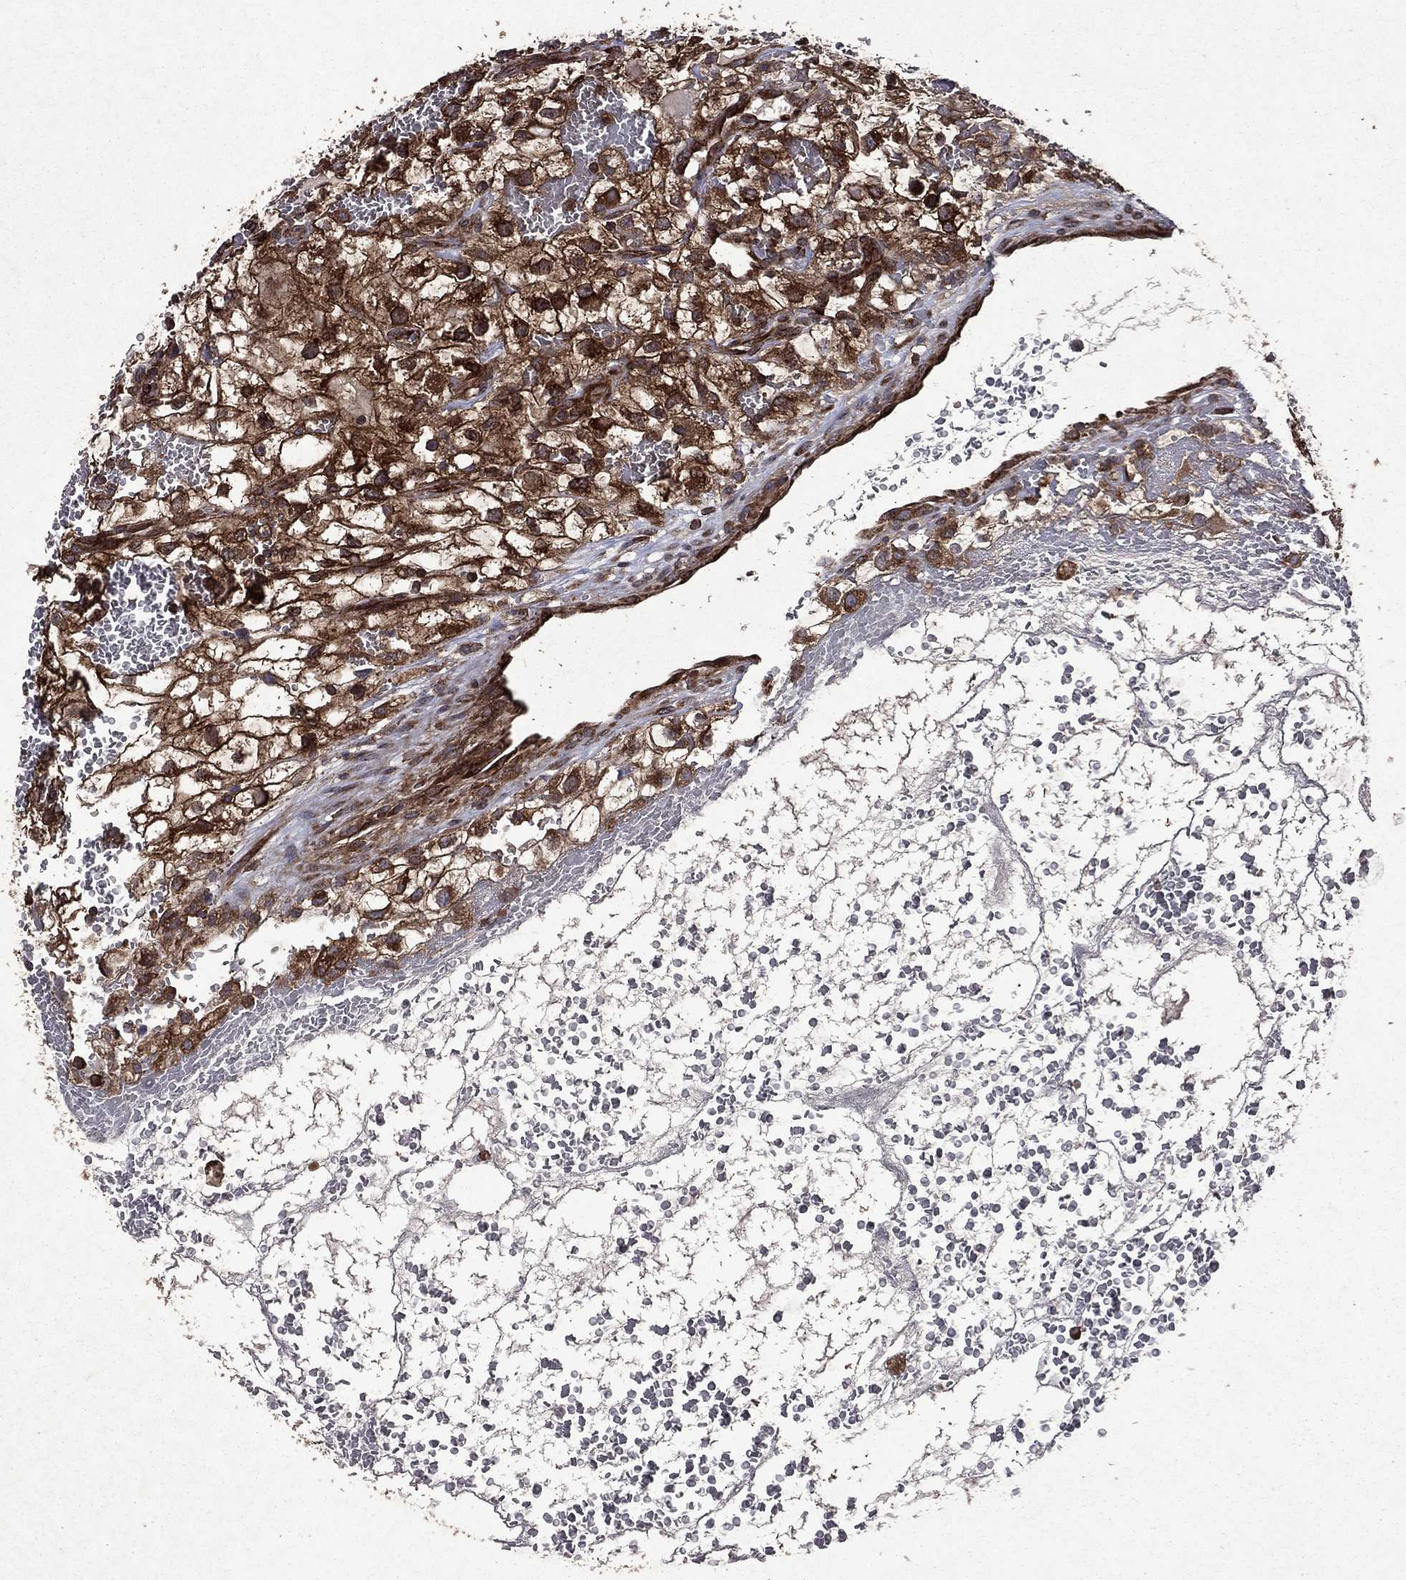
{"staining": {"intensity": "strong", "quantity": ">75%", "location": "cytoplasmic/membranous"}, "tissue": "renal cancer", "cell_type": "Tumor cells", "image_type": "cancer", "snomed": [{"axis": "morphology", "description": "Adenocarcinoma, NOS"}, {"axis": "topography", "description": "Kidney"}], "caption": "There is high levels of strong cytoplasmic/membranous staining in tumor cells of adenocarcinoma (renal), as demonstrated by immunohistochemical staining (brown color).", "gene": "EIF2B4", "patient": {"sex": "male", "age": 59}}